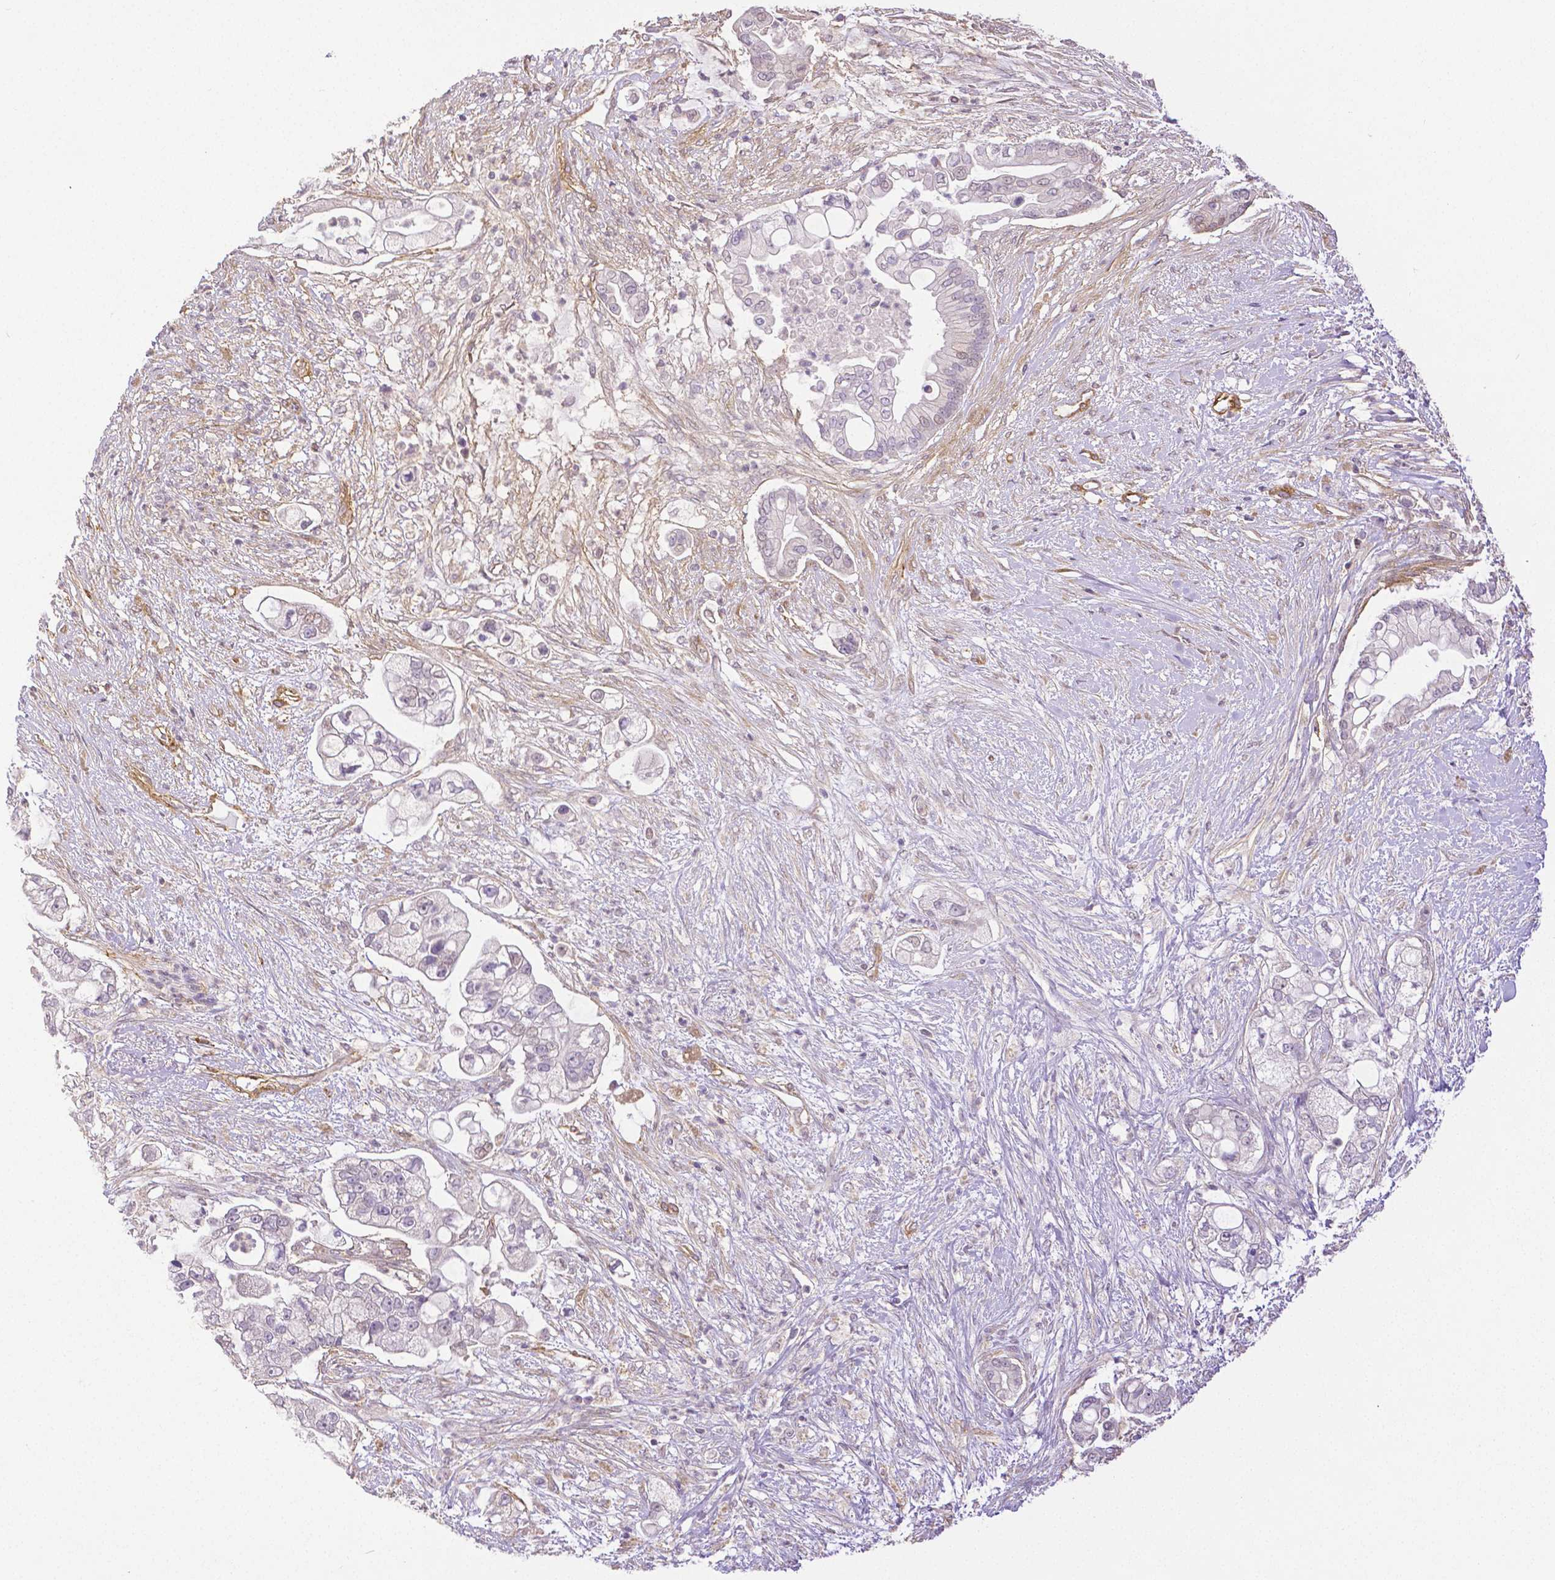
{"staining": {"intensity": "negative", "quantity": "none", "location": "none"}, "tissue": "pancreatic cancer", "cell_type": "Tumor cells", "image_type": "cancer", "snomed": [{"axis": "morphology", "description": "Adenocarcinoma, NOS"}, {"axis": "topography", "description": "Pancreas"}], "caption": "Immunohistochemistry micrograph of pancreatic cancer (adenocarcinoma) stained for a protein (brown), which displays no staining in tumor cells. (DAB IHC with hematoxylin counter stain).", "gene": "THY1", "patient": {"sex": "female", "age": 69}}